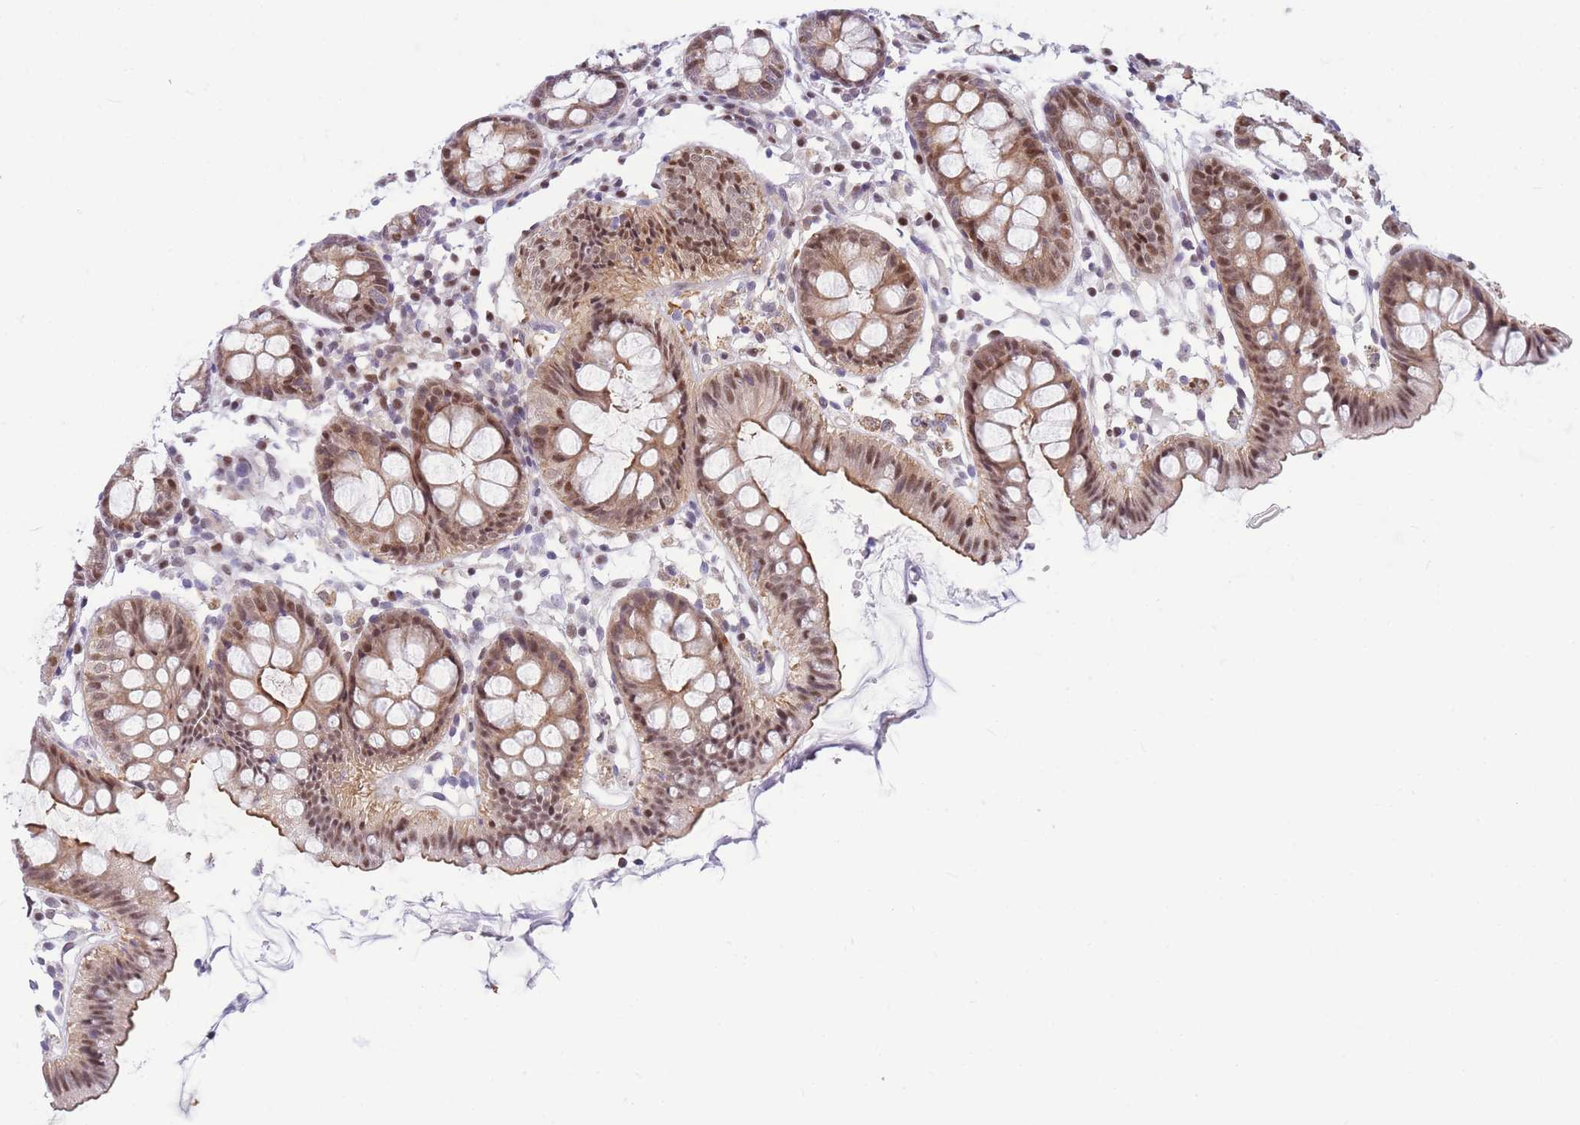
{"staining": {"intensity": "weak", "quantity": "25%-75%", "location": "cytoplasmic/membranous"}, "tissue": "colon", "cell_type": "Endothelial cells", "image_type": "normal", "snomed": [{"axis": "morphology", "description": "Normal tissue, NOS"}, {"axis": "topography", "description": "Colon"}], "caption": "Normal colon shows weak cytoplasmic/membranous positivity in approximately 25%-75% of endothelial cells, visualized by immunohistochemistry.", "gene": "CRACD", "patient": {"sex": "female", "age": 84}}